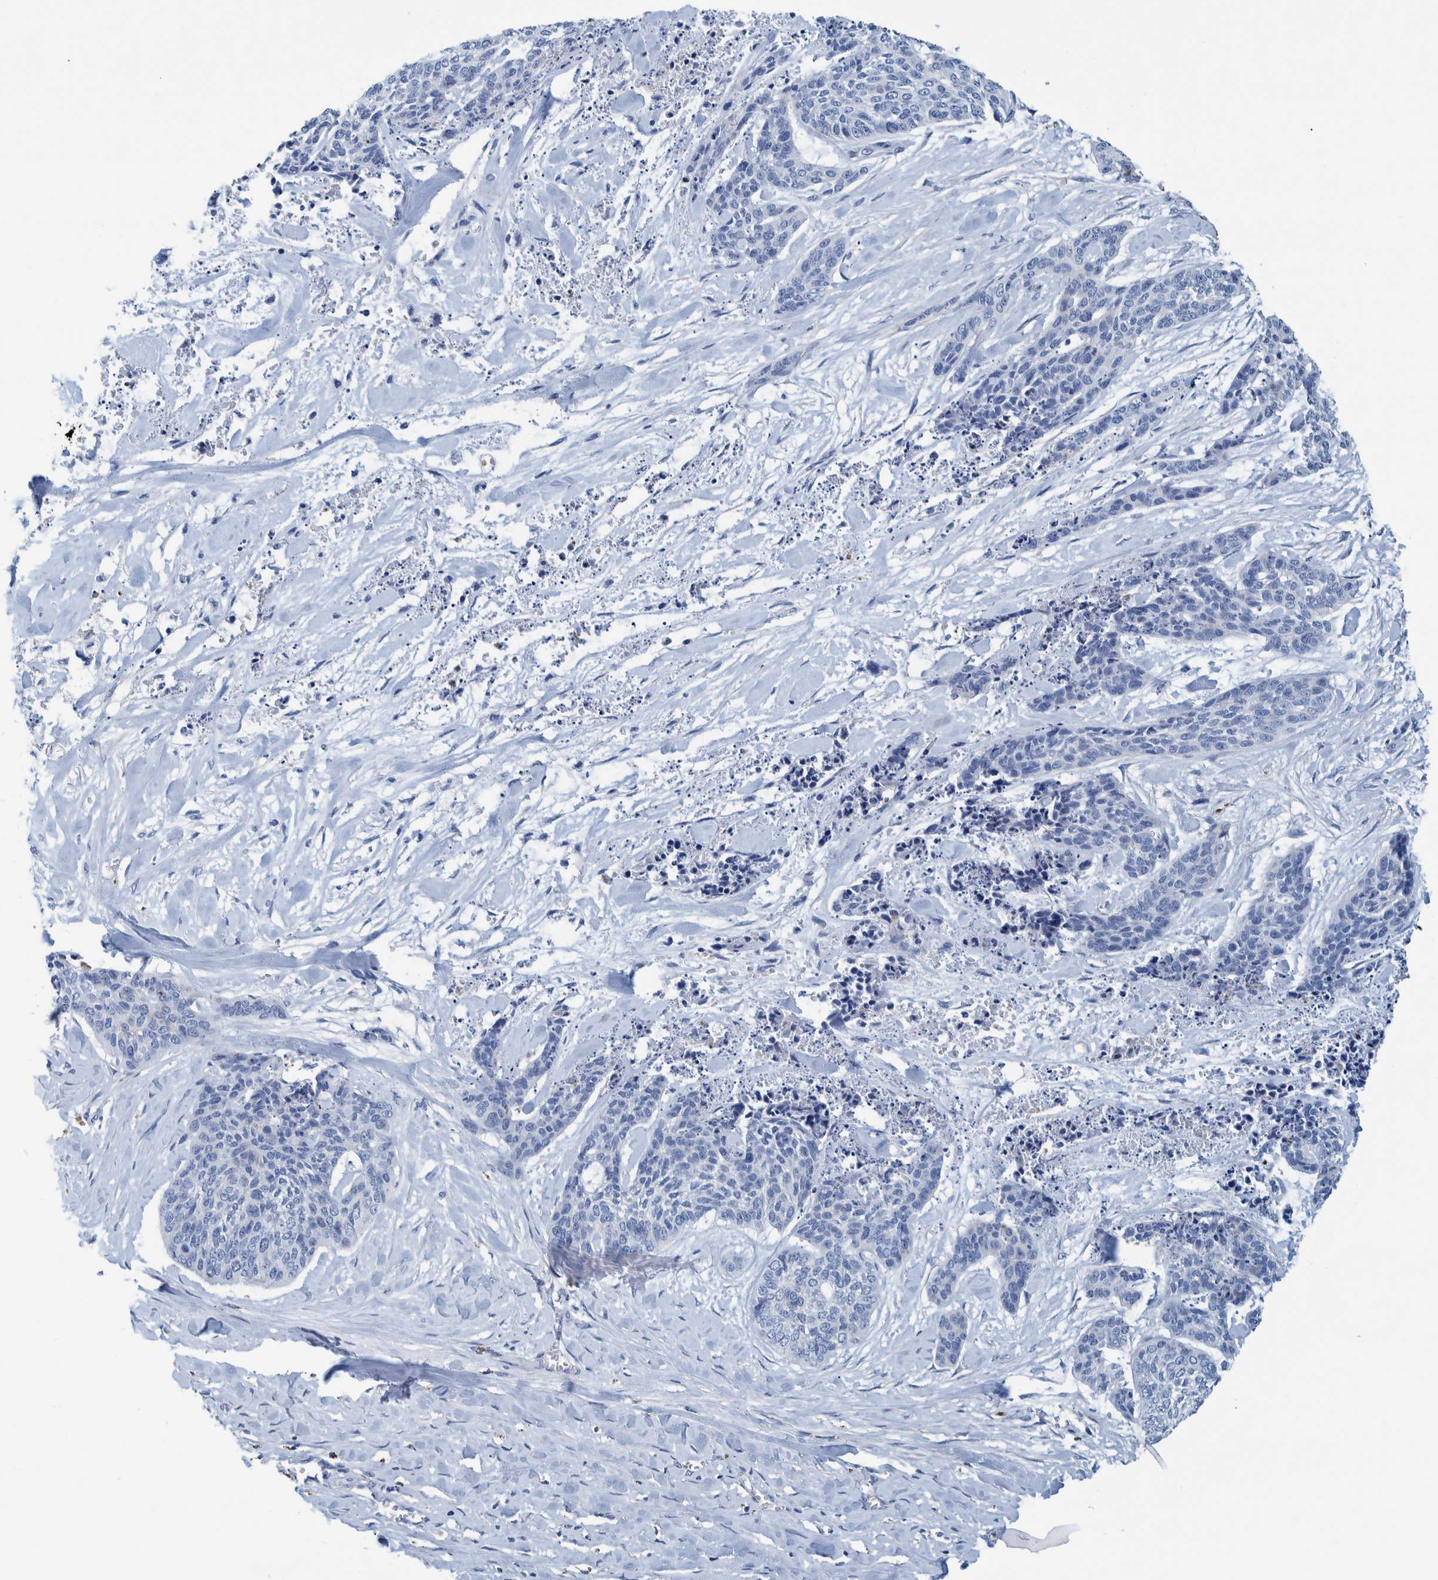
{"staining": {"intensity": "negative", "quantity": "none", "location": "none"}, "tissue": "skin cancer", "cell_type": "Tumor cells", "image_type": "cancer", "snomed": [{"axis": "morphology", "description": "Basal cell carcinoma"}, {"axis": "topography", "description": "Skin"}], "caption": "High magnification brightfield microscopy of skin basal cell carcinoma stained with DAB (3,3'-diaminobenzidine) (brown) and counterstained with hematoxylin (blue): tumor cells show no significant expression. The staining is performed using DAB (3,3'-diaminobenzidine) brown chromogen with nuclei counter-stained in using hematoxylin.", "gene": "IDO1", "patient": {"sex": "female", "age": 64}}